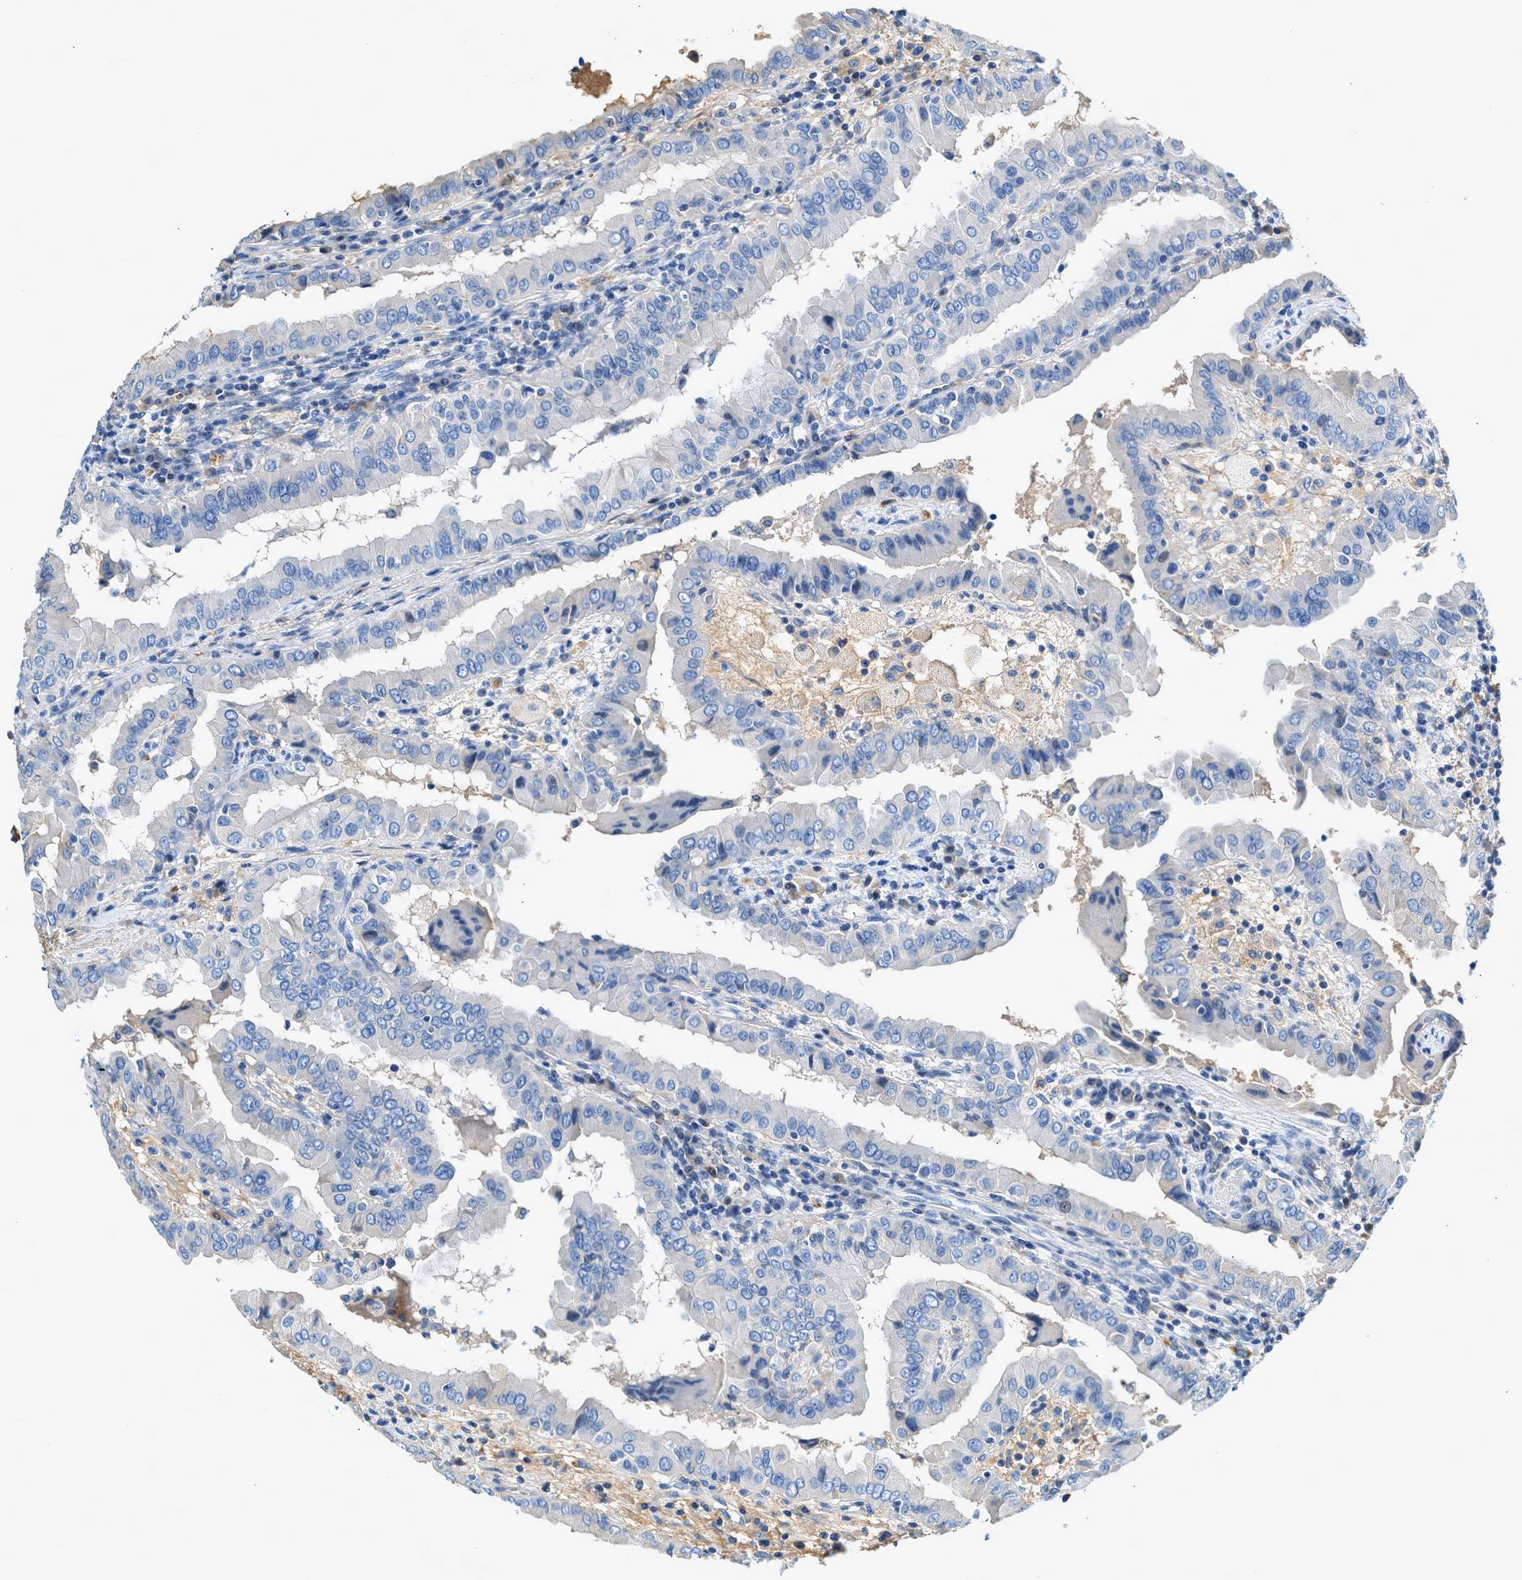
{"staining": {"intensity": "negative", "quantity": "none", "location": "none"}, "tissue": "thyroid cancer", "cell_type": "Tumor cells", "image_type": "cancer", "snomed": [{"axis": "morphology", "description": "Papillary adenocarcinoma, NOS"}, {"axis": "topography", "description": "Thyroid gland"}], "caption": "DAB (3,3'-diaminobenzidine) immunohistochemical staining of papillary adenocarcinoma (thyroid) reveals no significant positivity in tumor cells. (DAB (3,3'-diaminobenzidine) IHC, high magnification).", "gene": "RWDD2B", "patient": {"sex": "male", "age": 33}}